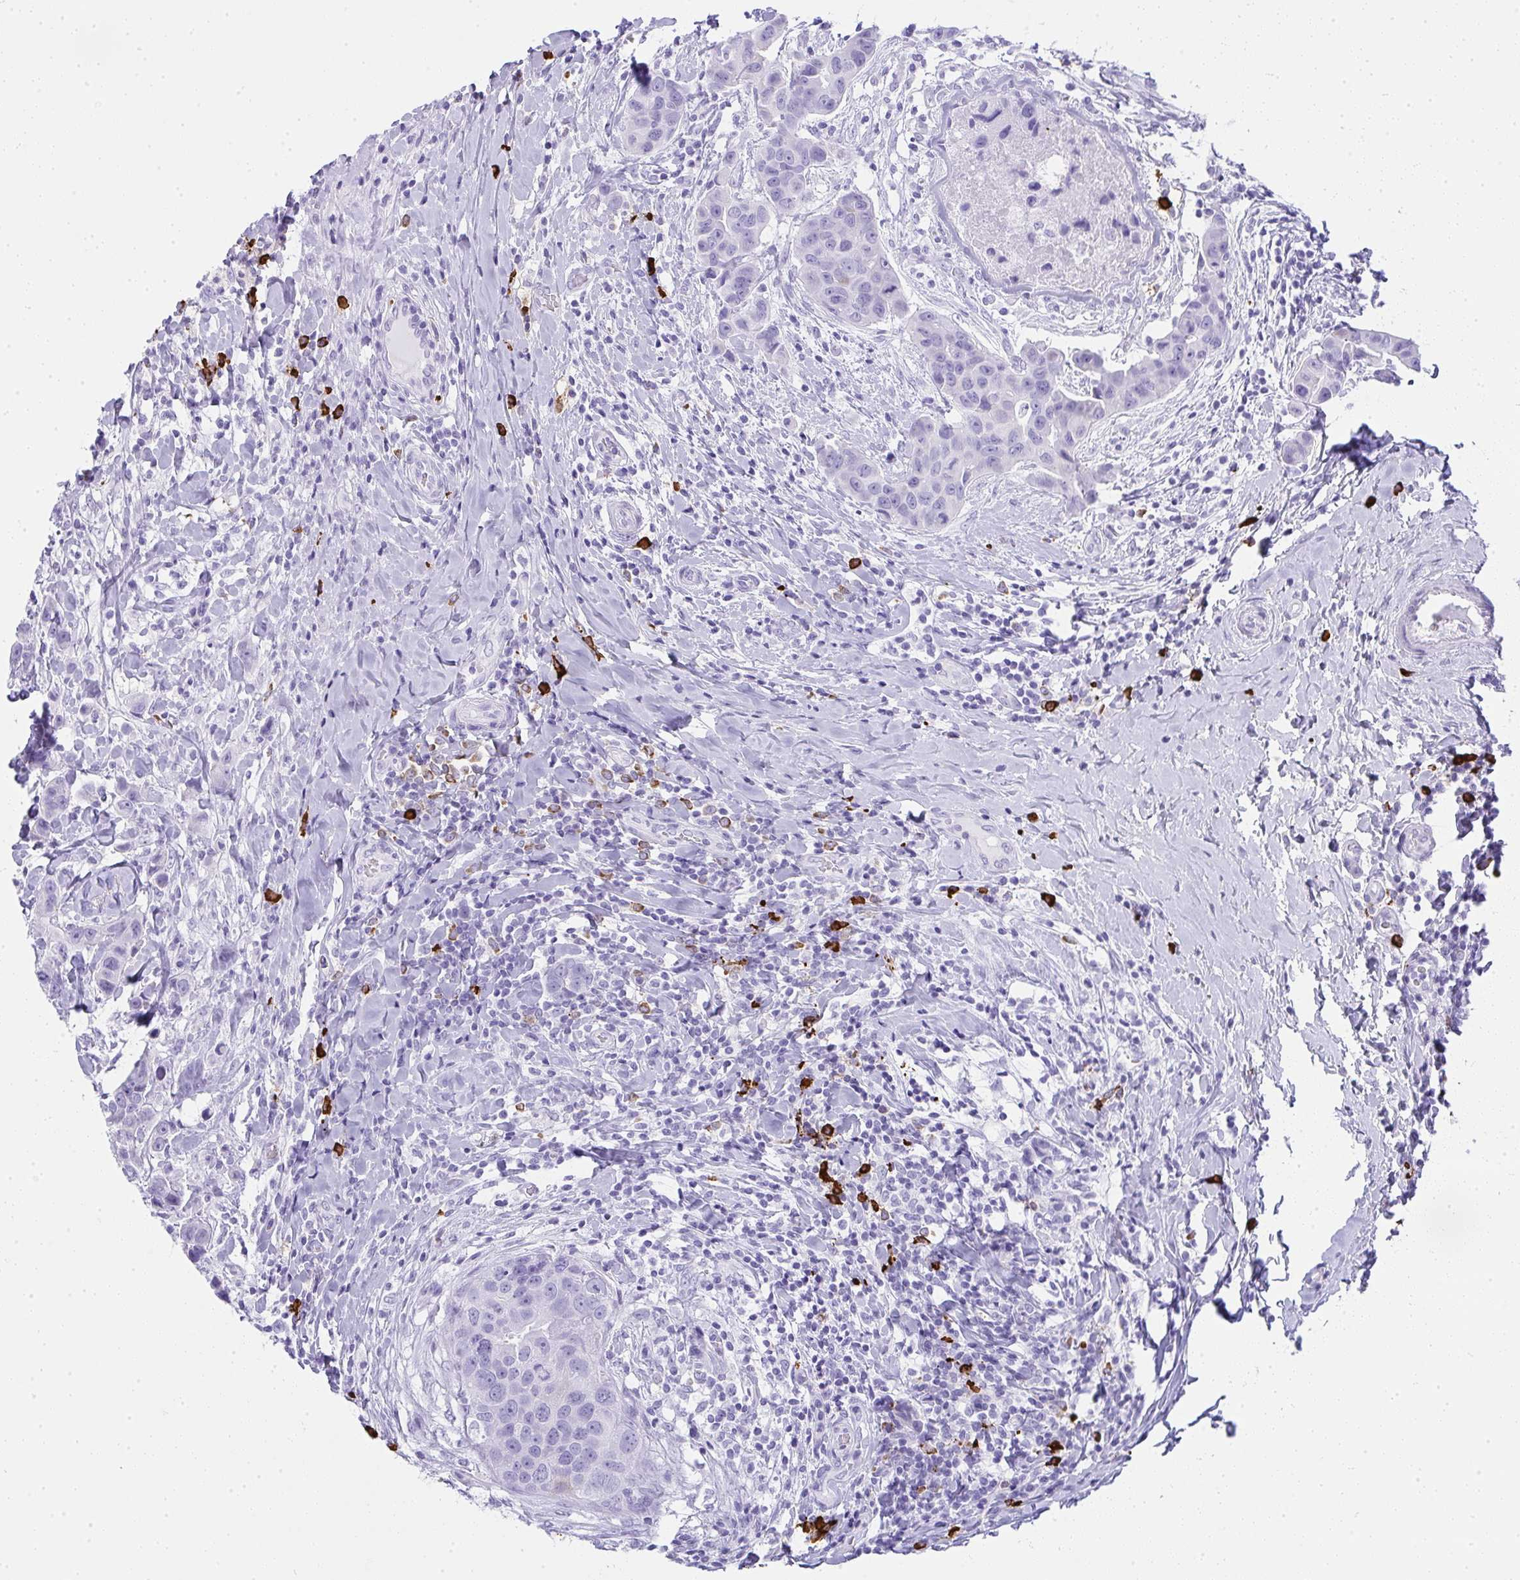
{"staining": {"intensity": "negative", "quantity": "none", "location": "none"}, "tissue": "breast cancer", "cell_type": "Tumor cells", "image_type": "cancer", "snomed": [{"axis": "morphology", "description": "Duct carcinoma"}, {"axis": "topography", "description": "Breast"}], "caption": "Tumor cells are negative for brown protein staining in breast cancer (infiltrating ductal carcinoma).", "gene": "CDADC1", "patient": {"sex": "female", "age": 24}}